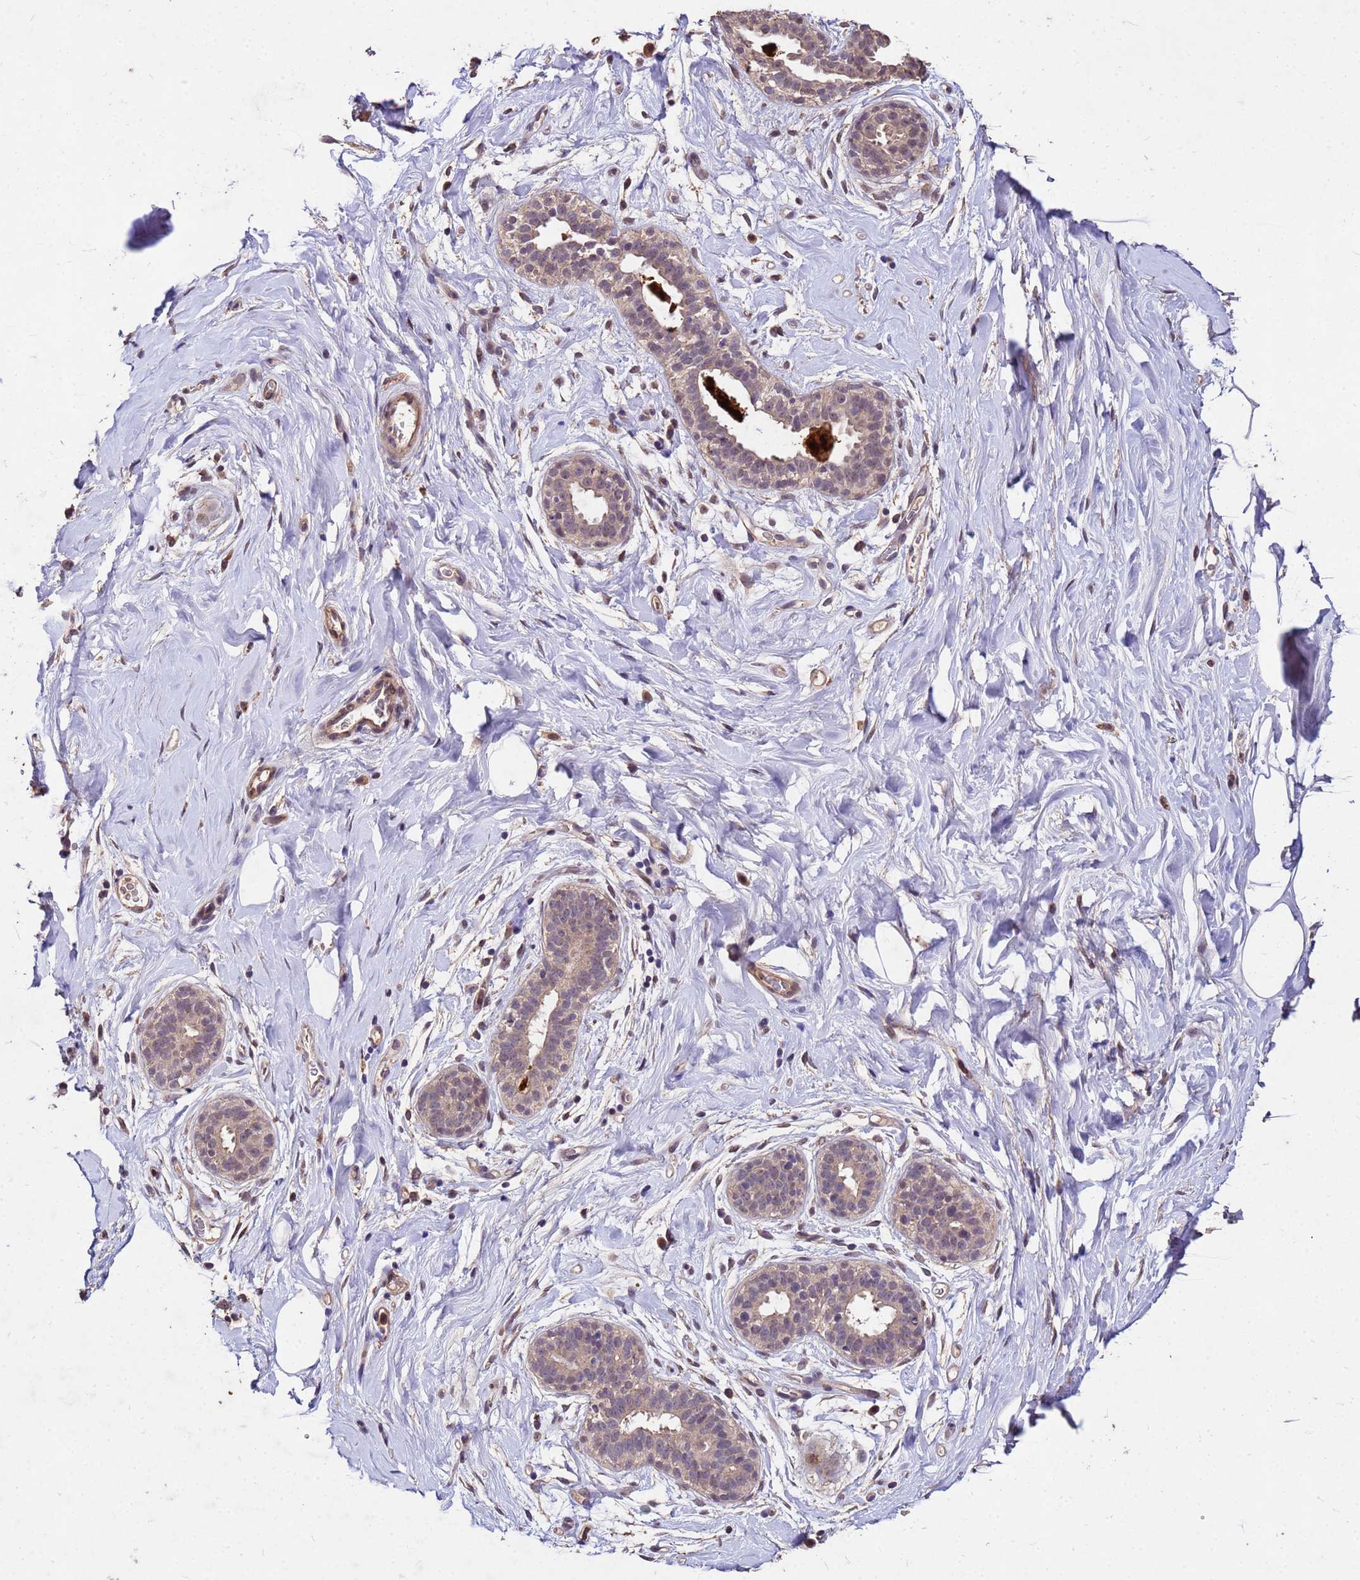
{"staining": {"intensity": "moderate", "quantity": ">75%", "location": "cytoplasmic/membranous"}, "tissue": "adipose tissue", "cell_type": "Adipocytes", "image_type": "normal", "snomed": [{"axis": "morphology", "description": "Normal tissue, NOS"}, {"axis": "topography", "description": "Breast"}], "caption": "The photomicrograph shows immunohistochemical staining of benign adipose tissue. There is moderate cytoplasmic/membranous expression is identified in about >75% of adipocytes.", "gene": "TOR4A", "patient": {"sex": "female", "age": 26}}